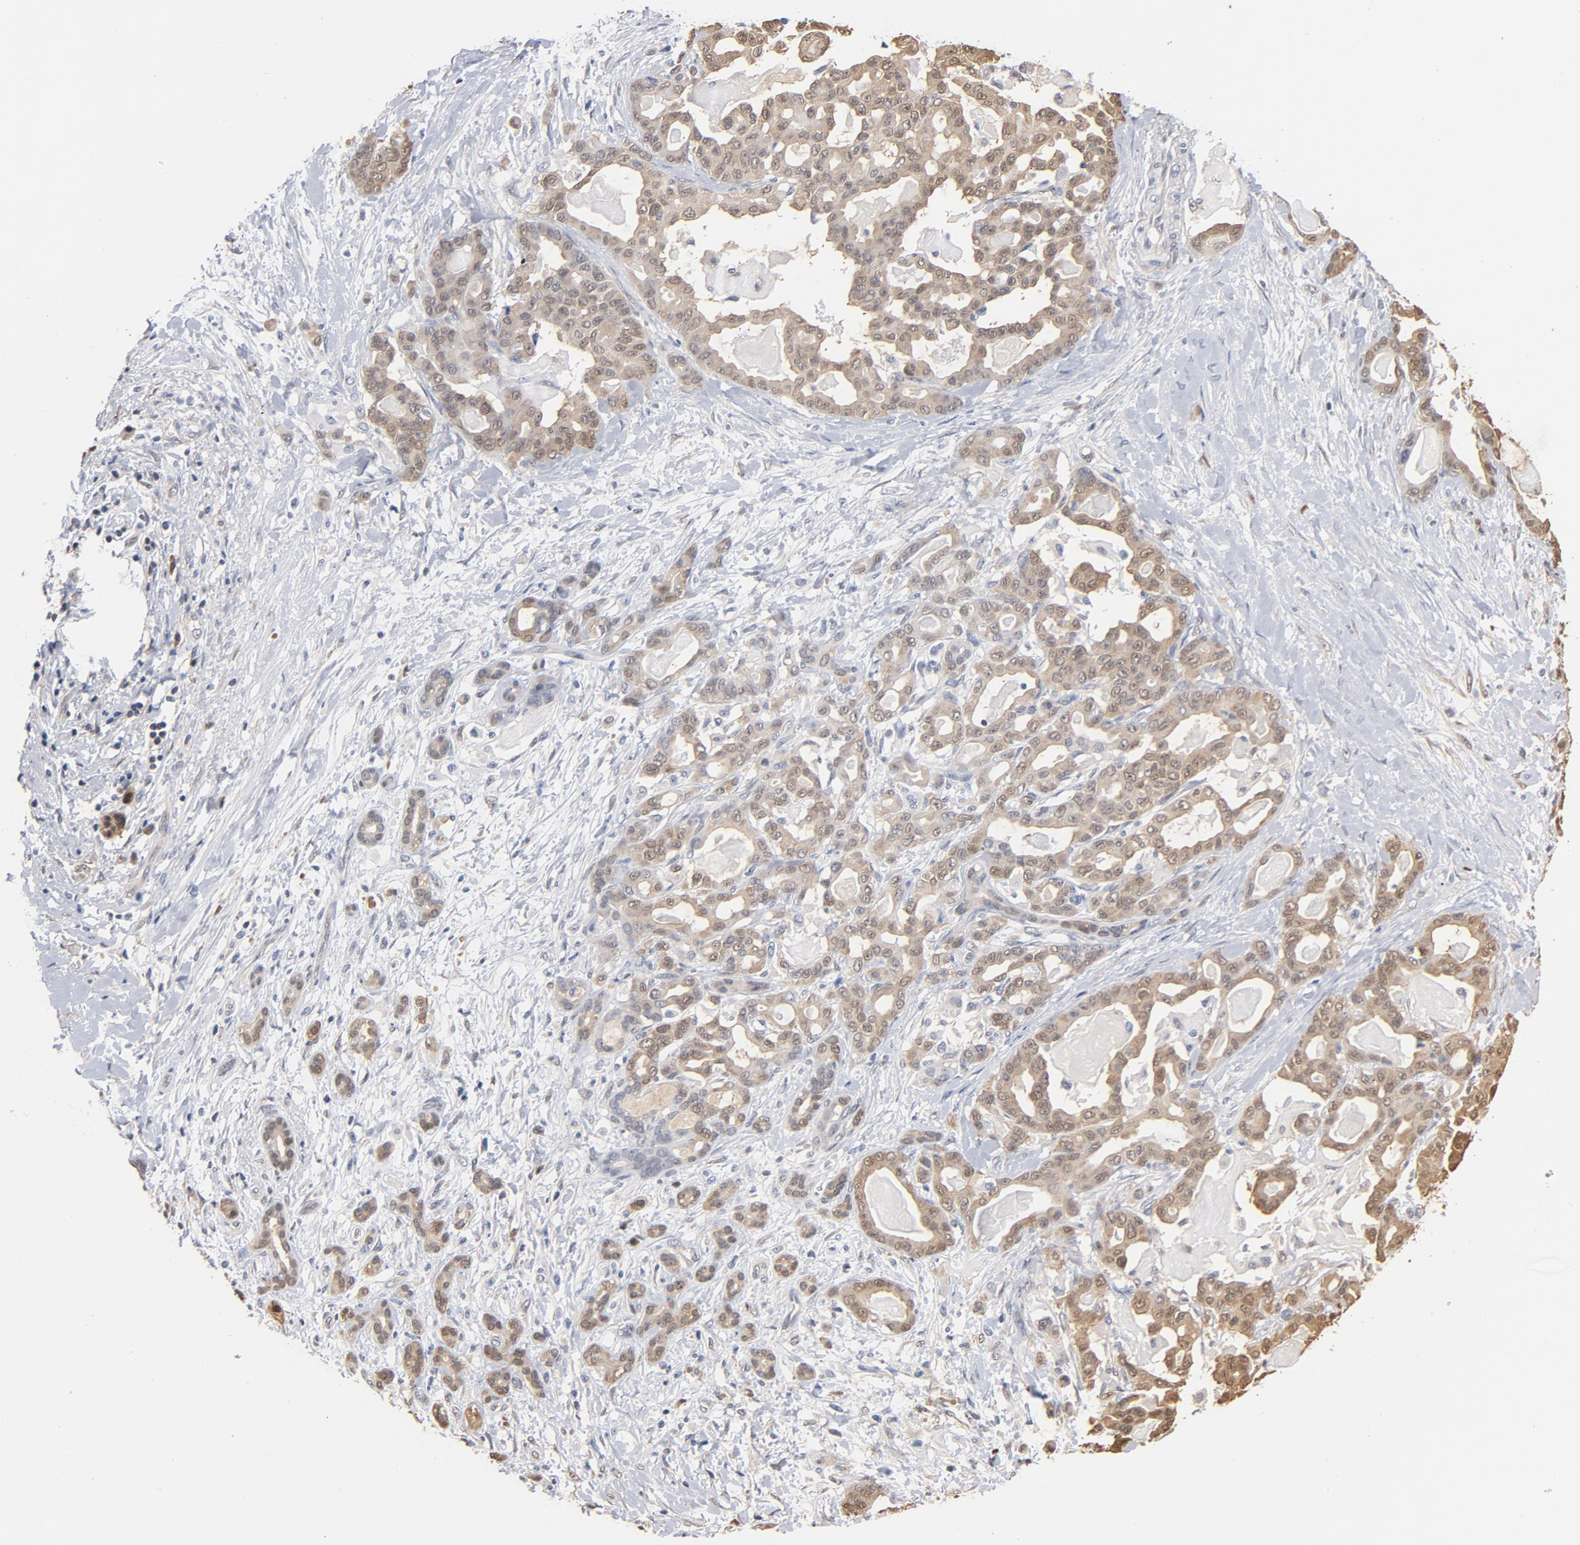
{"staining": {"intensity": "moderate", "quantity": ">75%", "location": "cytoplasmic/membranous"}, "tissue": "pancreatic cancer", "cell_type": "Tumor cells", "image_type": "cancer", "snomed": [{"axis": "morphology", "description": "Adenocarcinoma, NOS"}, {"axis": "topography", "description": "Pancreas"}], "caption": "Tumor cells demonstrate medium levels of moderate cytoplasmic/membranous staining in about >75% of cells in pancreatic adenocarcinoma. The staining is performed using DAB (3,3'-diaminobenzidine) brown chromogen to label protein expression. The nuclei are counter-stained blue using hematoxylin.", "gene": "MIF", "patient": {"sex": "male", "age": 63}}